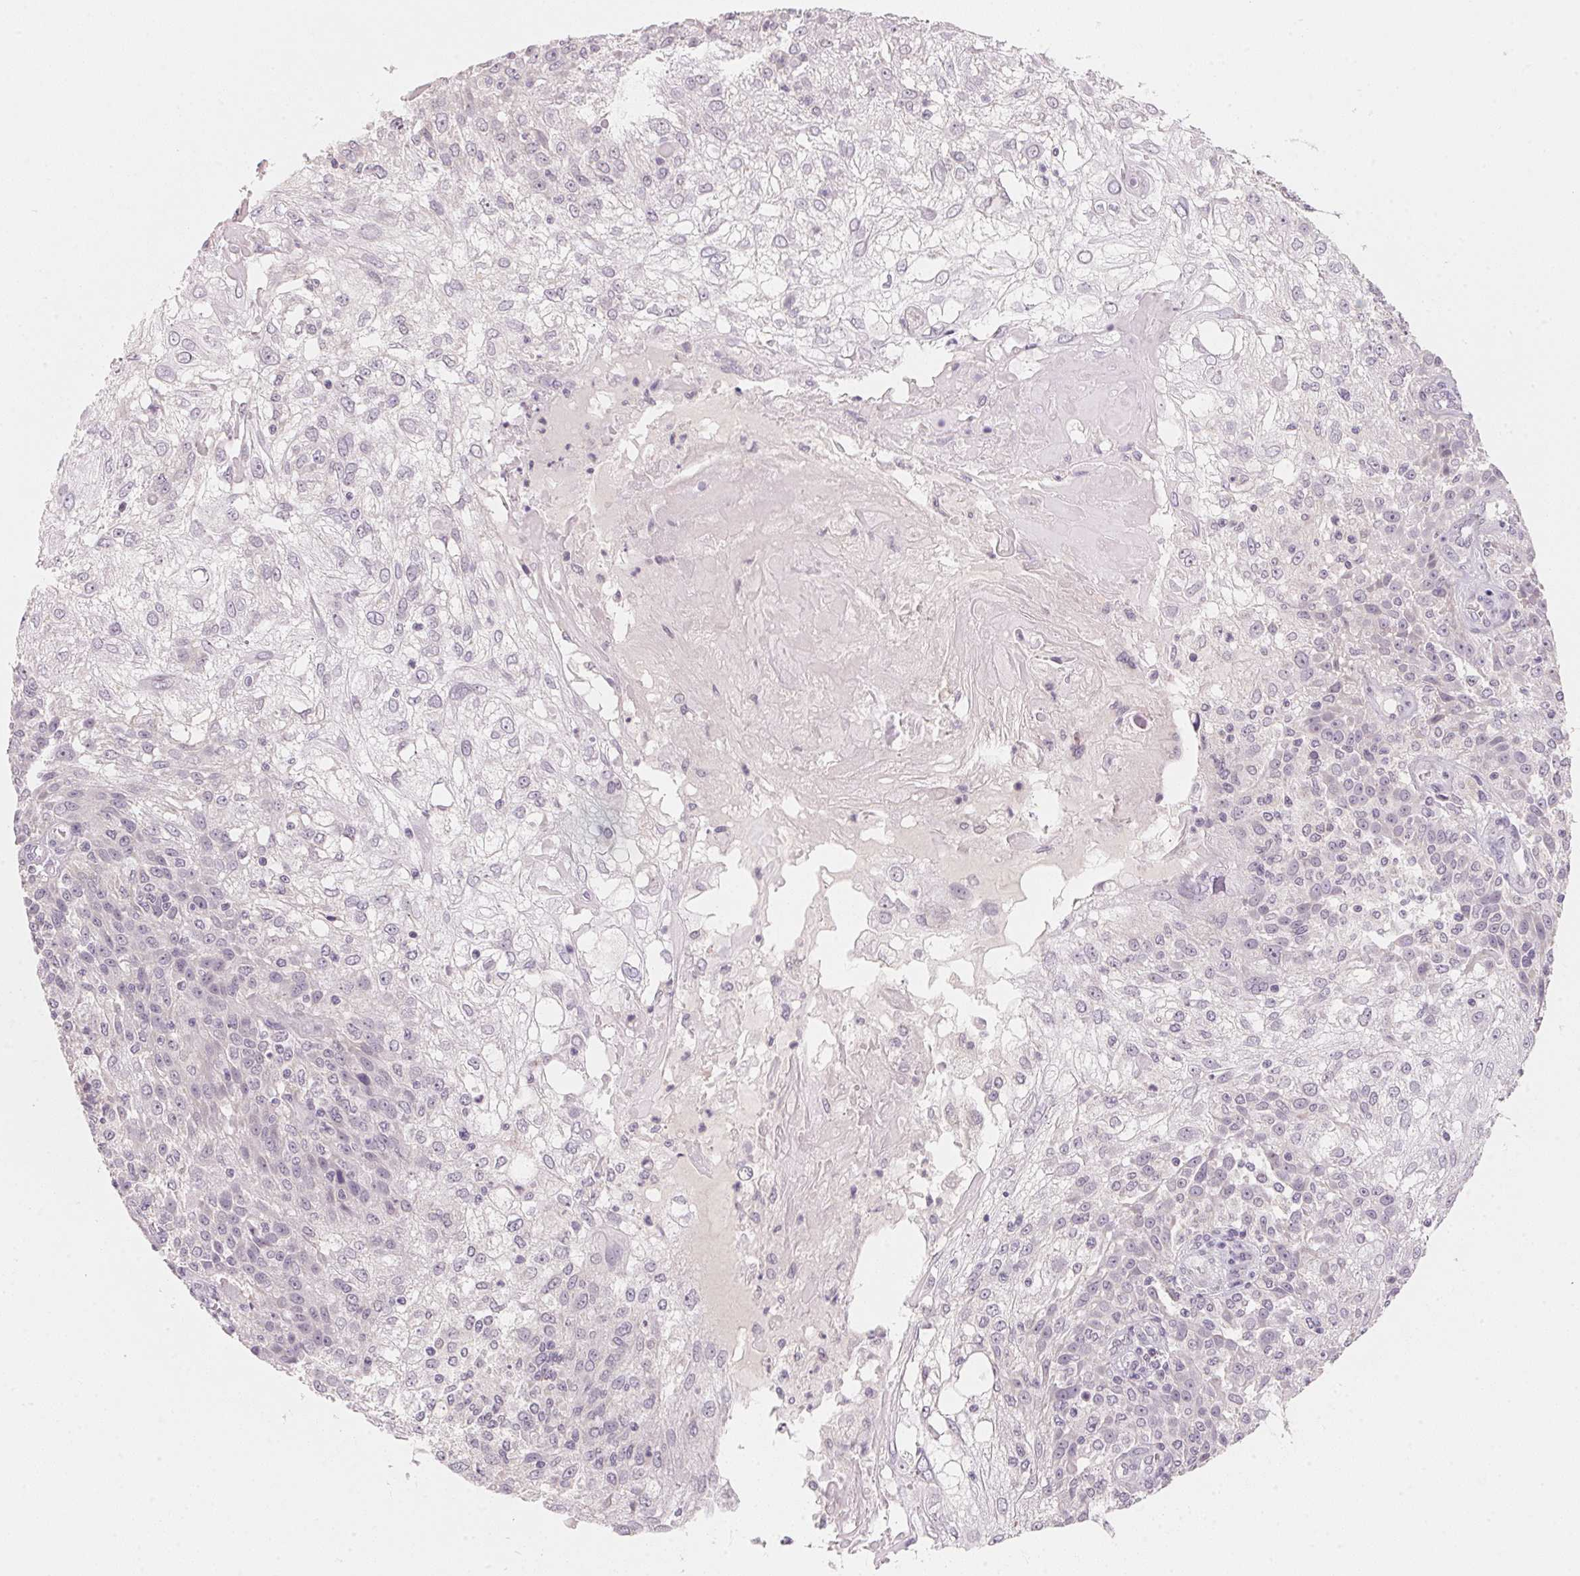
{"staining": {"intensity": "negative", "quantity": "none", "location": "none"}, "tissue": "skin cancer", "cell_type": "Tumor cells", "image_type": "cancer", "snomed": [{"axis": "morphology", "description": "Normal tissue, NOS"}, {"axis": "morphology", "description": "Squamous cell carcinoma, NOS"}, {"axis": "topography", "description": "Skin"}], "caption": "IHC image of skin squamous cell carcinoma stained for a protein (brown), which displays no staining in tumor cells.", "gene": "ANKRD31", "patient": {"sex": "female", "age": 83}}